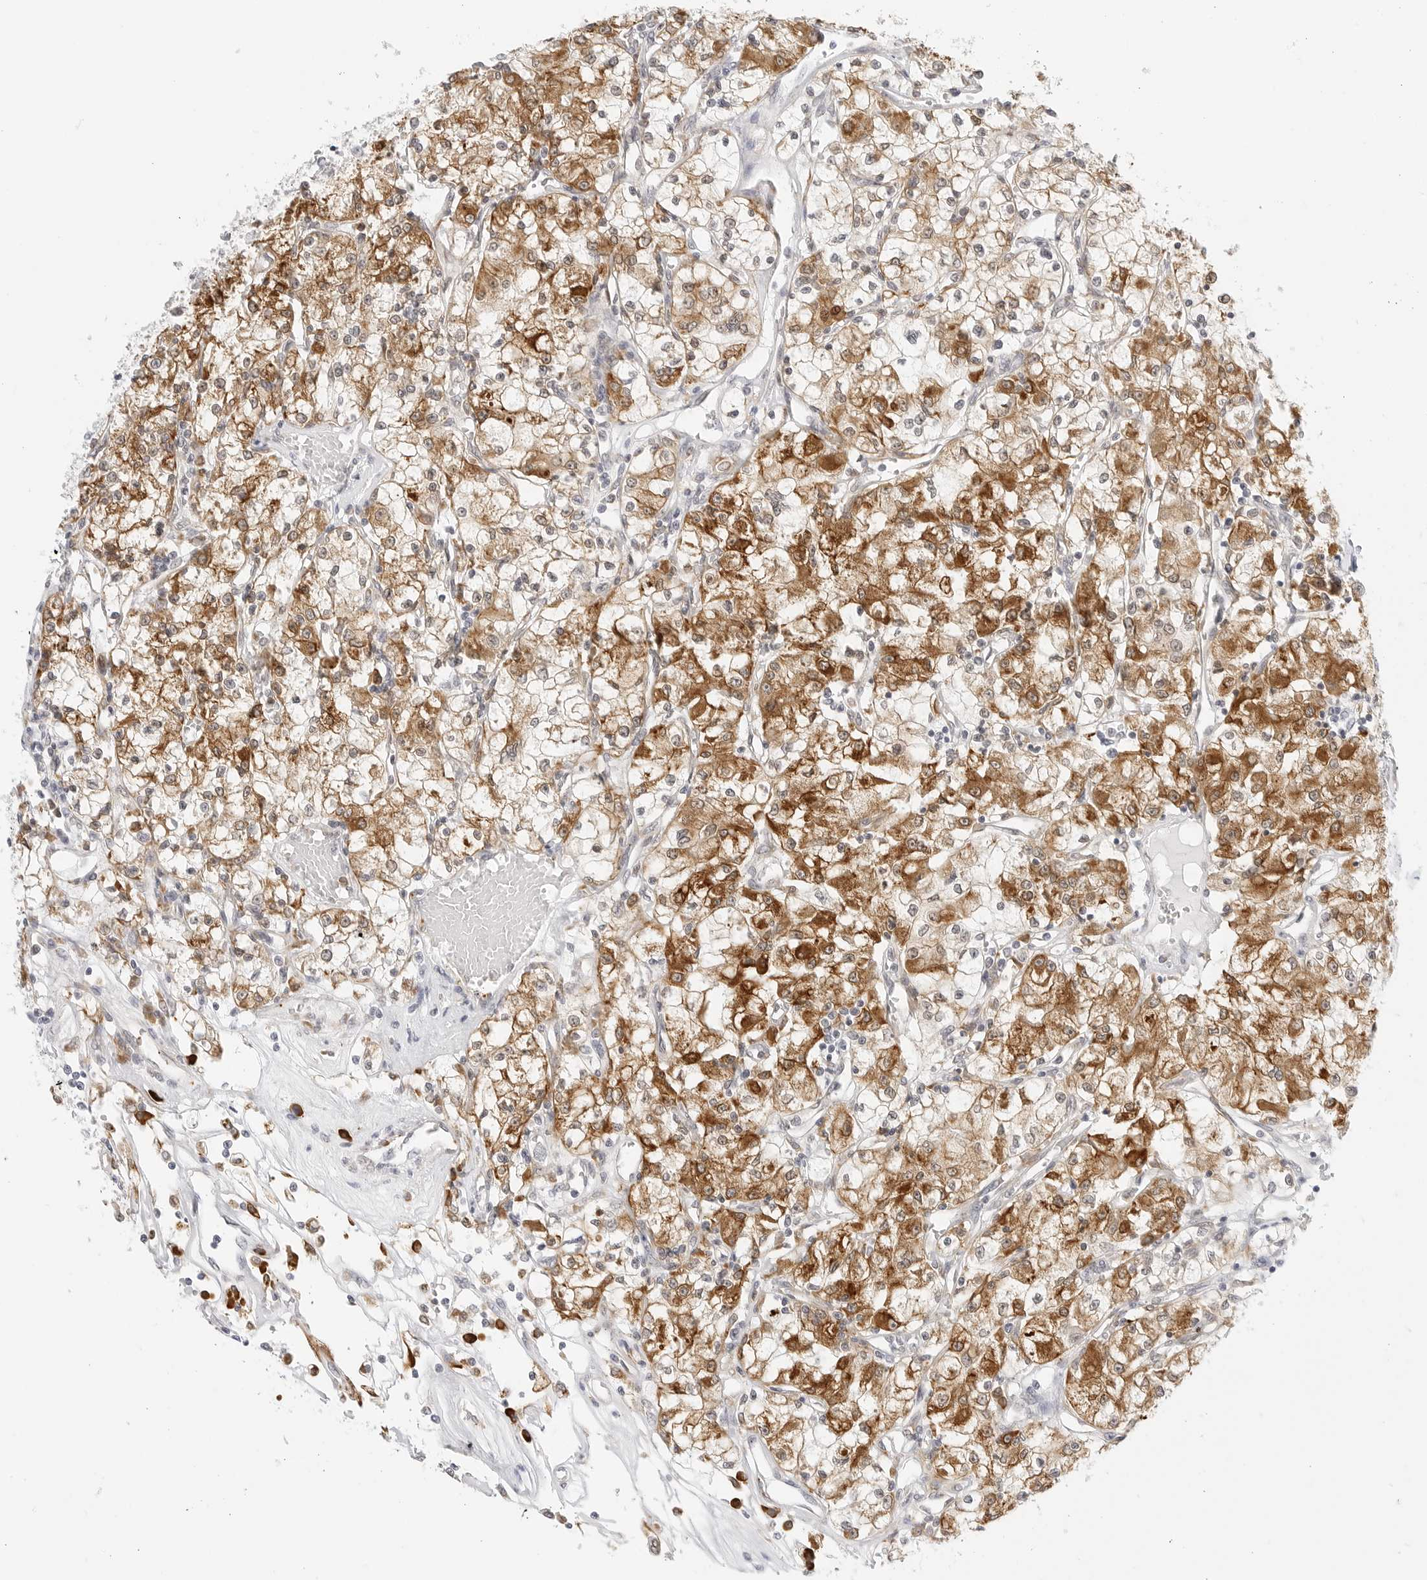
{"staining": {"intensity": "strong", "quantity": ">75%", "location": "cytoplasmic/membranous"}, "tissue": "renal cancer", "cell_type": "Tumor cells", "image_type": "cancer", "snomed": [{"axis": "morphology", "description": "Adenocarcinoma, NOS"}, {"axis": "topography", "description": "Kidney"}], "caption": "Renal cancer stained with DAB (3,3'-diaminobenzidine) immunohistochemistry shows high levels of strong cytoplasmic/membranous expression in approximately >75% of tumor cells. Immunohistochemistry (ihc) stains the protein in brown and the nuclei are stained blue.", "gene": "THEM4", "patient": {"sex": "female", "age": 59}}